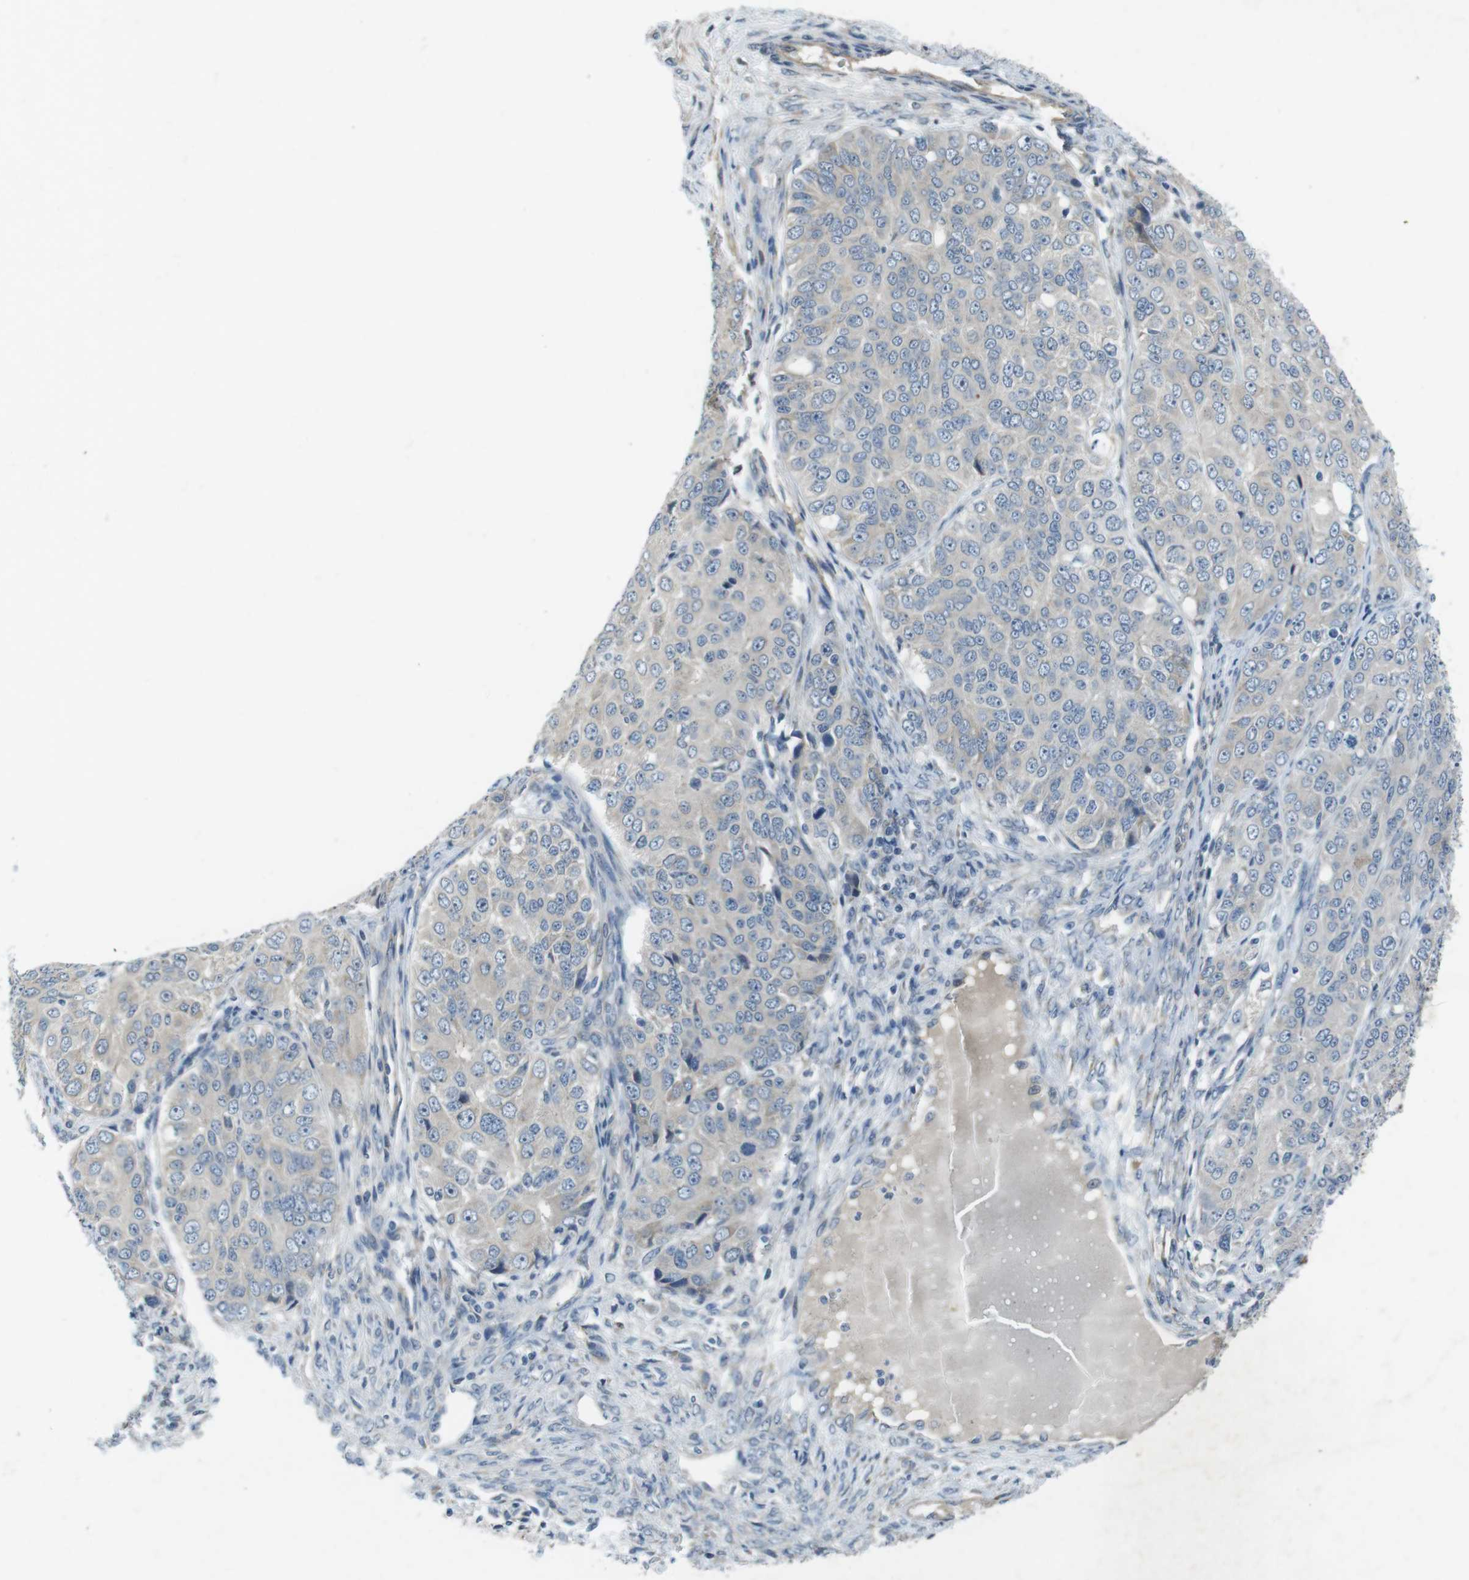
{"staining": {"intensity": "negative", "quantity": "none", "location": "none"}, "tissue": "ovarian cancer", "cell_type": "Tumor cells", "image_type": "cancer", "snomed": [{"axis": "morphology", "description": "Carcinoma, endometroid"}, {"axis": "topography", "description": "Ovary"}], "caption": "This is an IHC histopathology image of ovarian cancer (endometroid carcinoma). There is no expression in tumor cells.", "gene": "FLCN", "patient": {"sex": "female", "age": 51}}